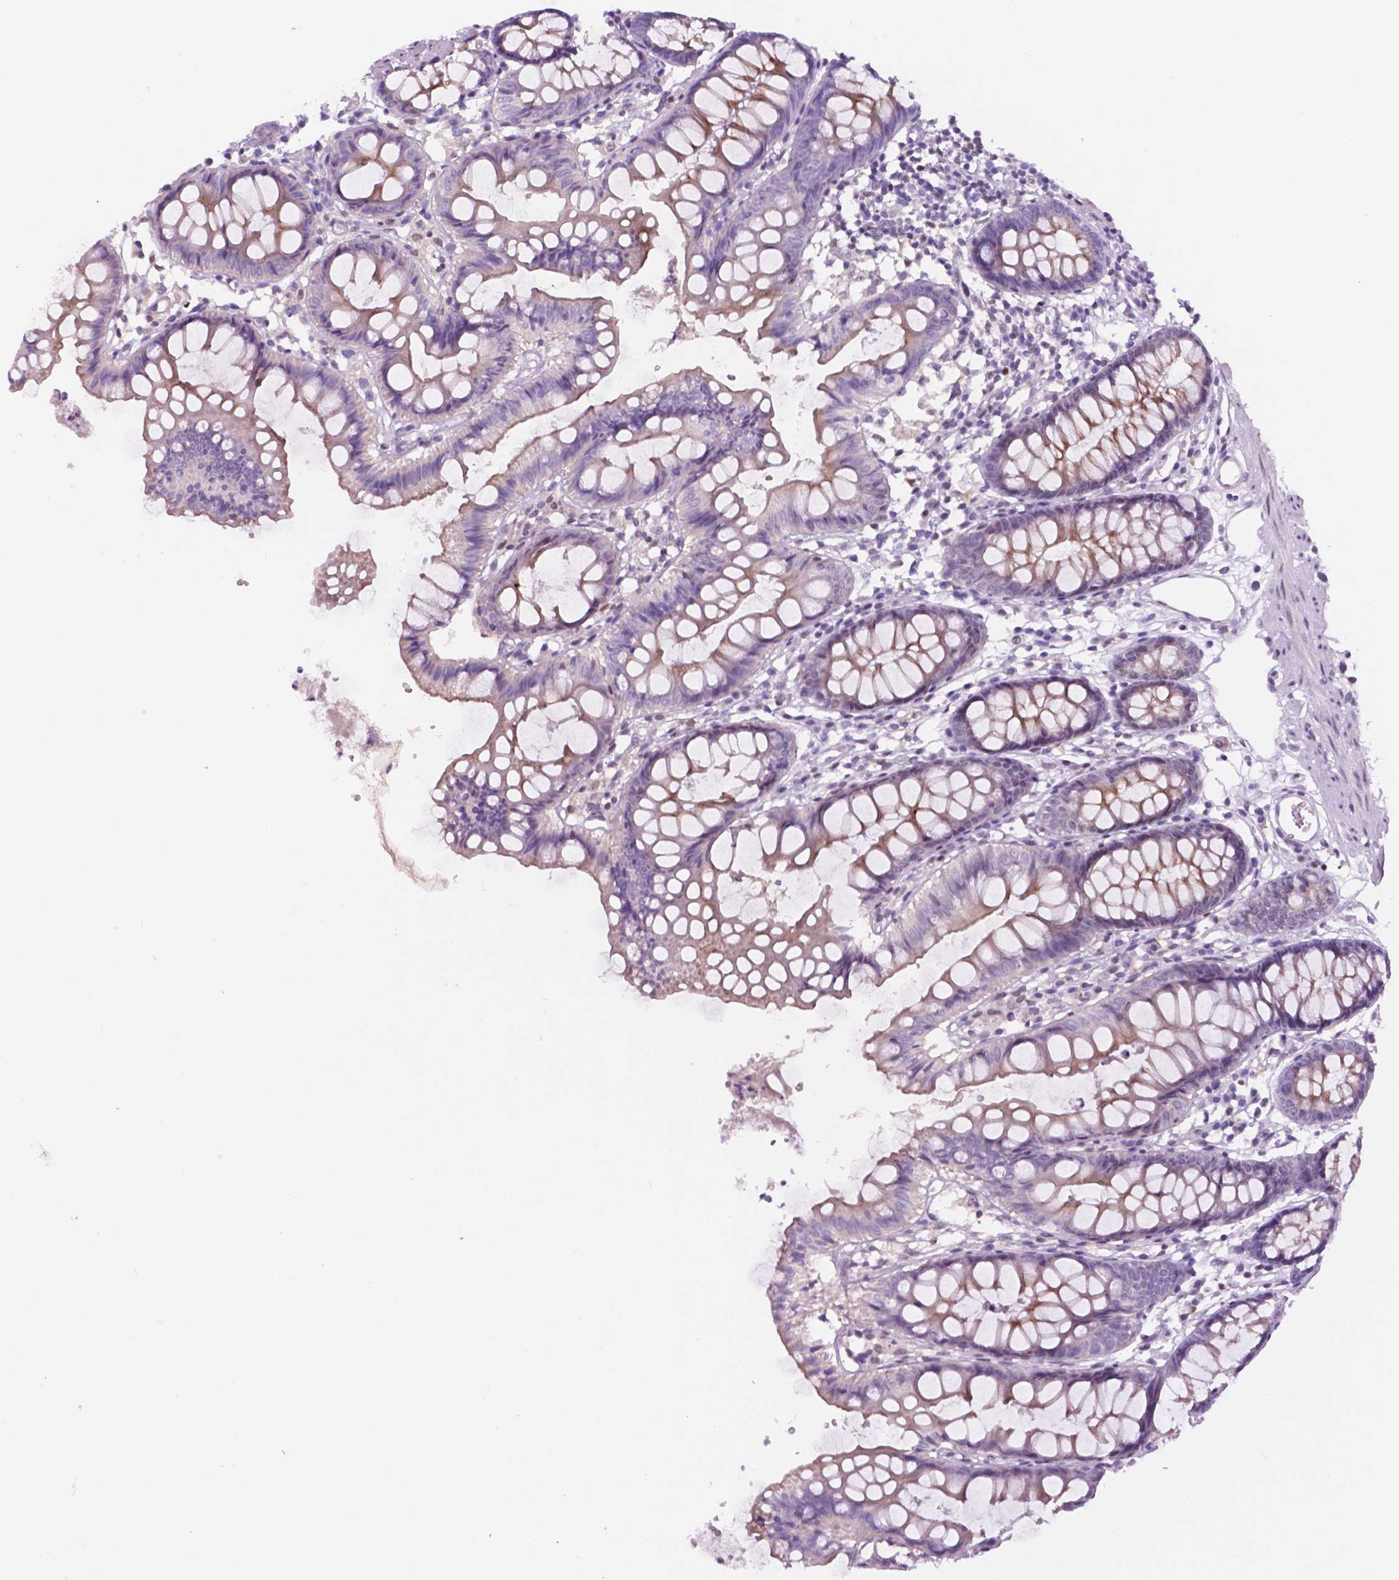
{"staining": {"intensity": "negative", "quantity": "none", "location": "none"}, "tissue": "colon", "cell_type": "Endothelial cells", "image_type": "normal", "snomed": [{"axis": "morphology", "description": "Normal tissue, NOS"}, {"axis": "topography", "description": "Colon"}], "caption": "An IHC photomicrograph of normal colon is shown. There is no staining in endothelial cells of colon. Brightfield microscopy of IHC stained with DAB (brown) and hematoxylin (blue), captured at high magnification.", "gene": "FAM50B", "patient": {"sex": "female", "age": 84}}